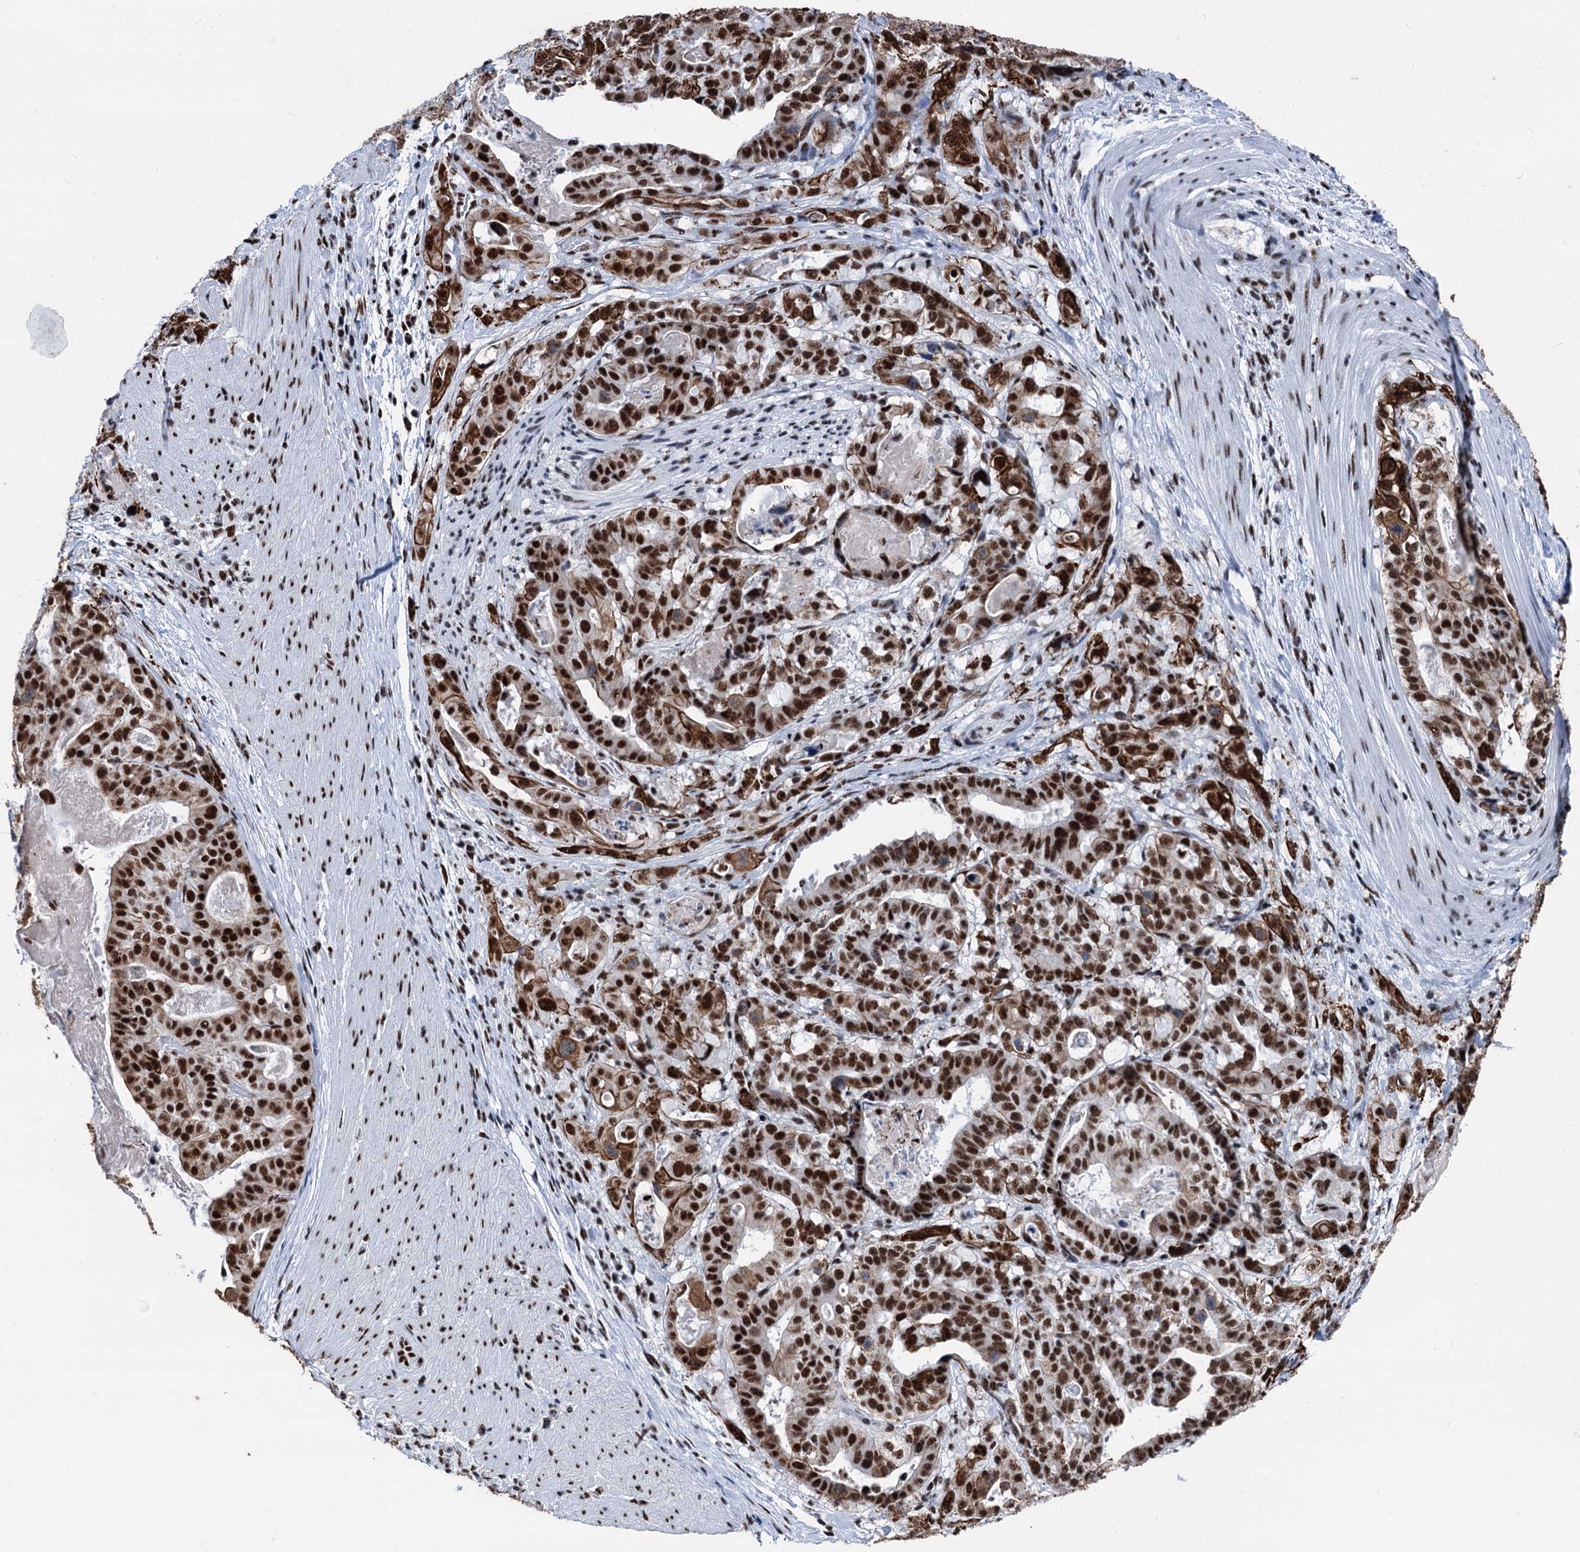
{"staining": {"intensity": "strong", "quantity": ">75%", "location": "nuclear"}, "tissue": "stomach cancer", "cell_type": "Tumor cells", "image_type": "cancer", "snomed": [{"axis": "morphology", "description": "Adenocarcinoma, NOS"}, {"axis": "topography", "description": "Stomach"}], "caption": "Human stomach cancer (adenocarcinoma) stained for a protein (brown) demonstrates strong nuclear positive expression in about >75% of tumor cells.", "gene": "DDX23", "patient": {"sex": "male", "age": 48}}